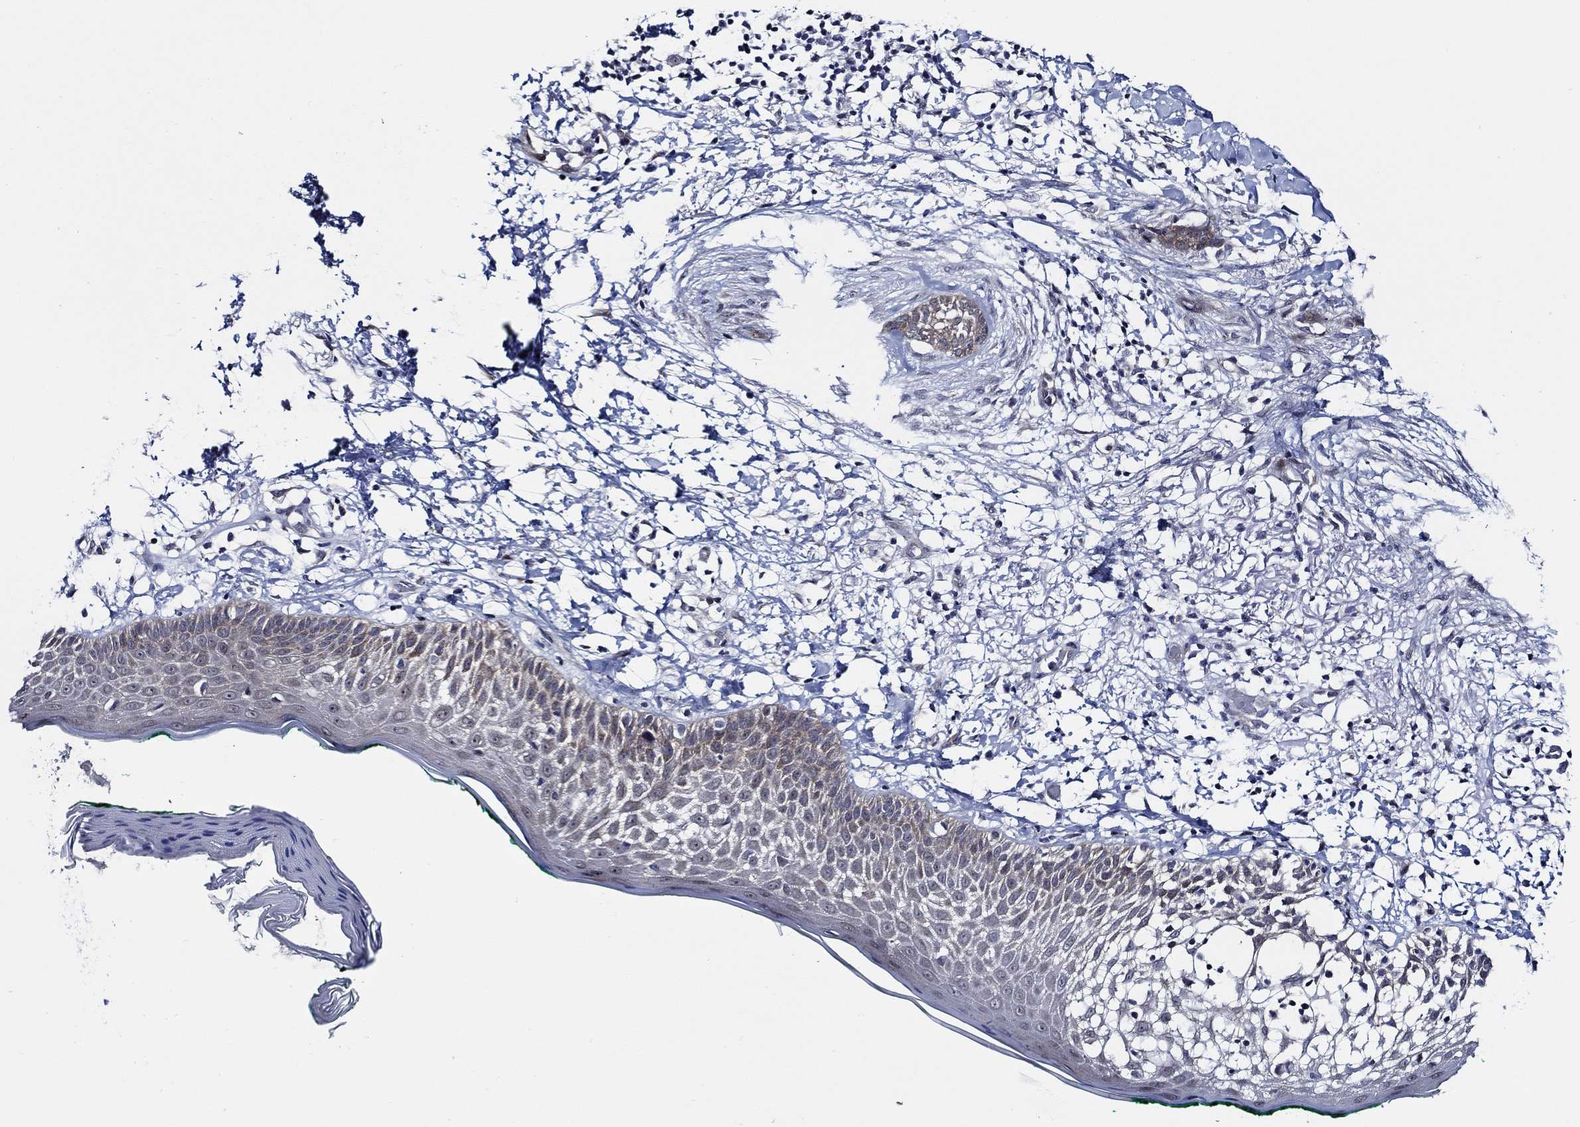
{"staining": {"intensity": "negative", "quantity": "none", "location": "none"}, "tissue": "skin cancer", "cell_type": "Tumor cells", "image_type": "cancer", "snomed": [{"axis": "morphology", "description": "Normal tissue, NOS"}, {"axis": "morphology", "description": "Basal cell carcinoma"}, {"axis": "topography", "description": "Skin"}], "caption": "Immunohistochemistry photomicrograph of human skin basal cell carcinoma stained for a protein (brown), which displays no expression in tumor cells.", "gene": "C8orf48", "patient": {"sex": "male", "age": 84}}